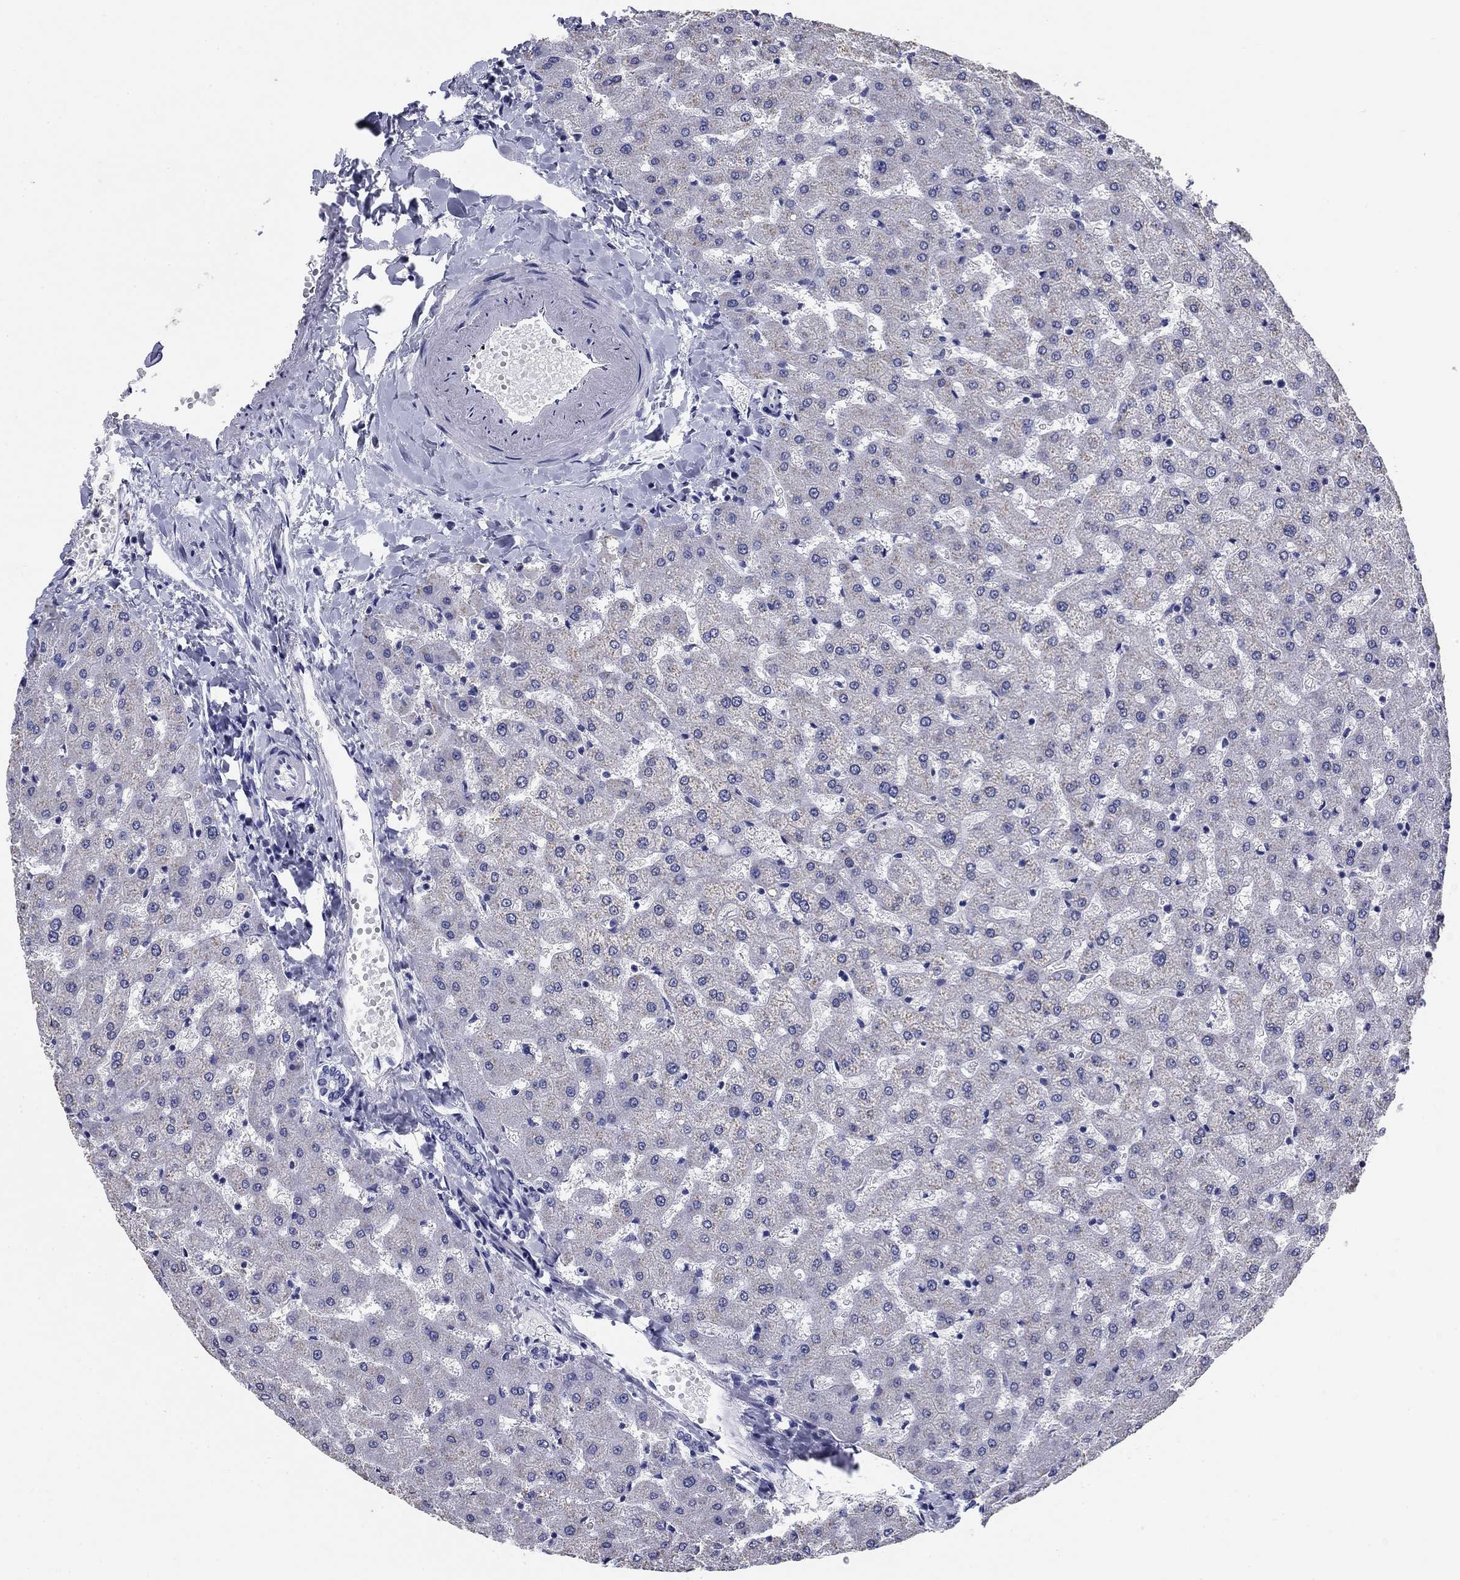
{"staining": {"intensity": "negative", "quantity": "none", "location": "none"}, "tissue": "liver", "cell_type": "Cholangiocytes", "image_type": "normal", "snomed": [{"axis": "morphology", "description": "Normal tissue, NOS"}, {"axis": "topography", "description": "Liver"}], "caption": "IHC image of benign liver stained for a protein (brown), which reveals no staining in cholangiocytes. (Immunohistochemistry, brightfield microscopy, high magnification).", "gene": "PRKCG", "patient": {"sex": "female", "age": 50}}